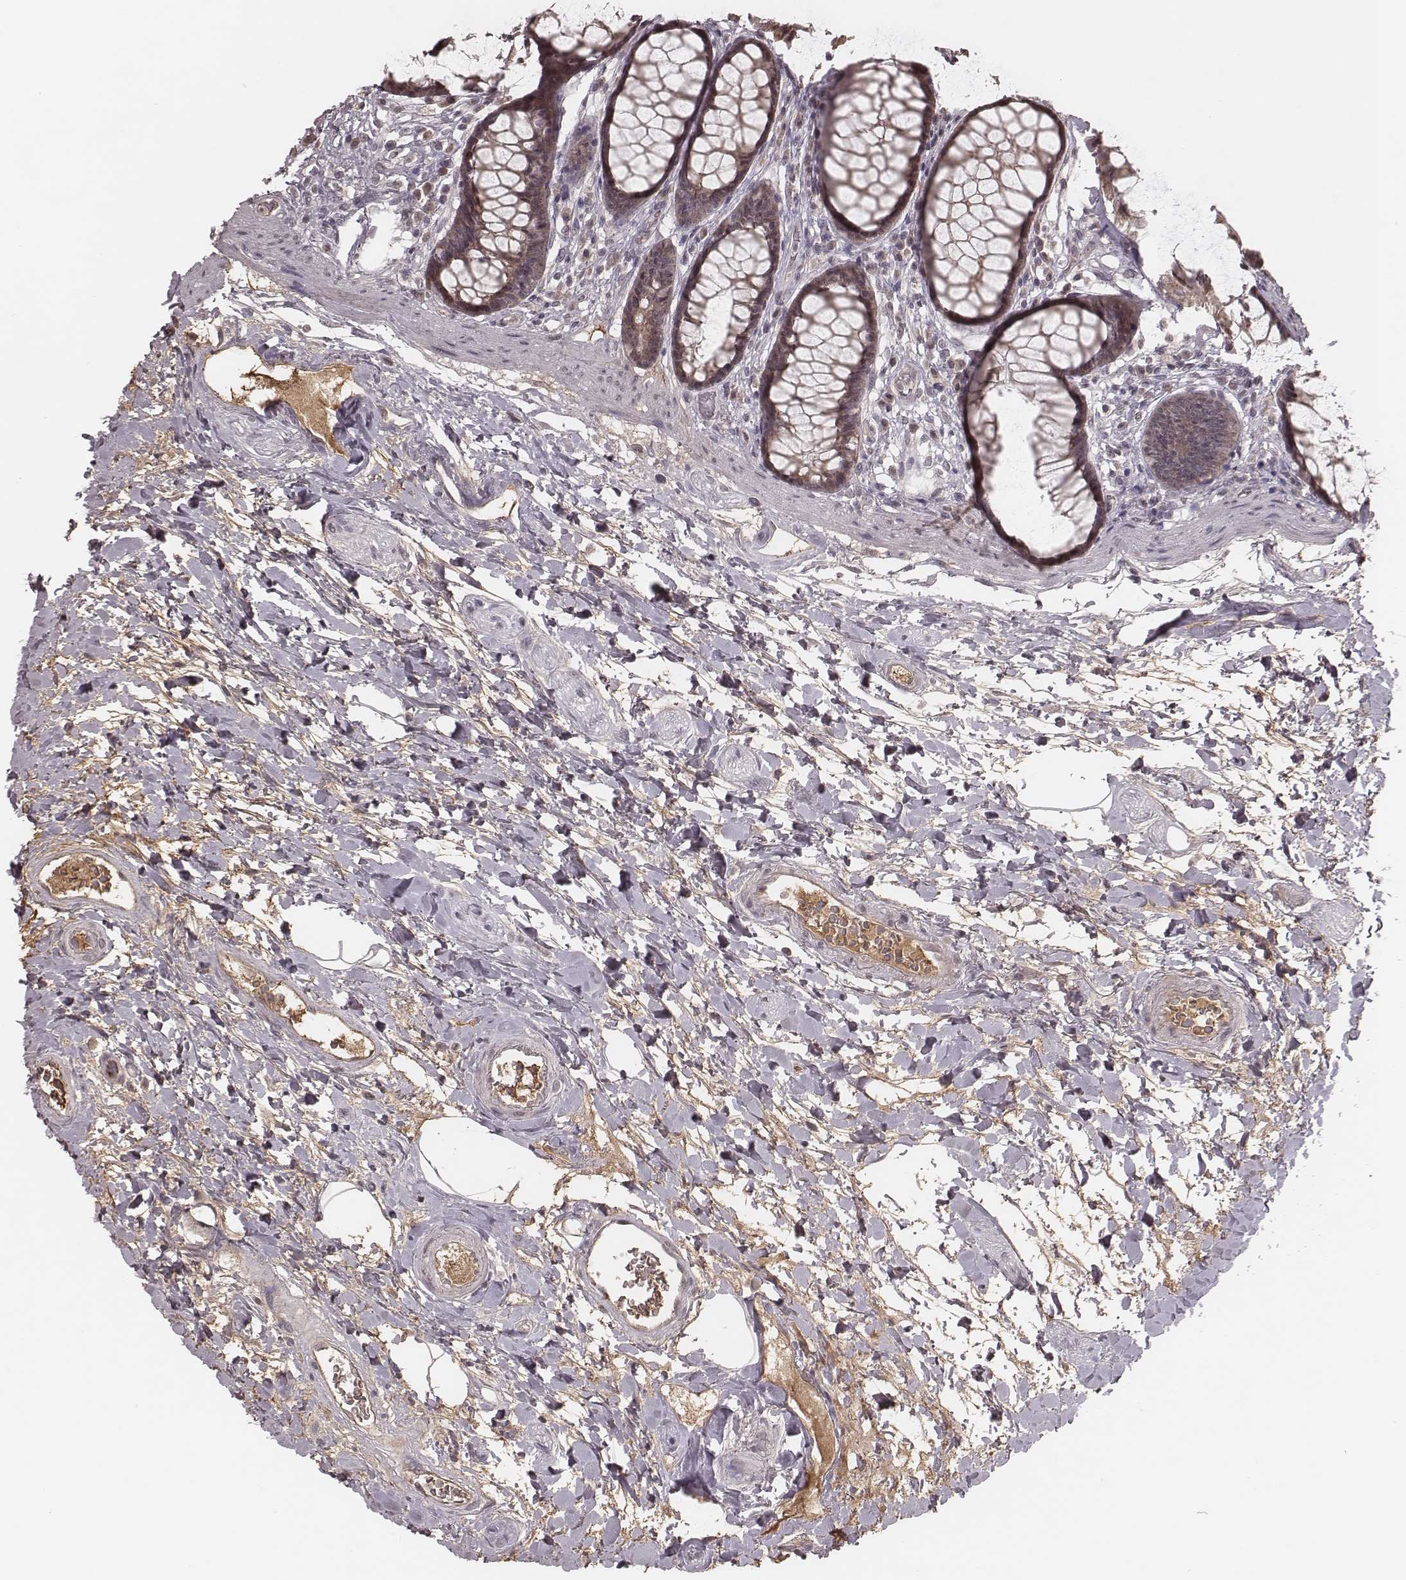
{"staining": {"intensity": "weak", "quantity": "25%-75%", "location": "cytoplasmic/membranous"}, "tissue": "rectum", "cell_type": "Glandular cells", "image_type": "normal", "snomed": [{"axis": "morphology", "description": "Normal tissue, NOS"}, {"axis": "topography", "description": "Rectum"}], "caption": "DAB (3,3'-diaminobenzidine) immunohistochemical staining of normal human rectum exhibits weak cytoplasmic/membranous protein expression in about 25%-75% of glandular cells. (brown staining indicates protein expression, while blue staining denotes nuclei).", "gene": "IL5", "patient": {"sex": "male", "age": 72}}